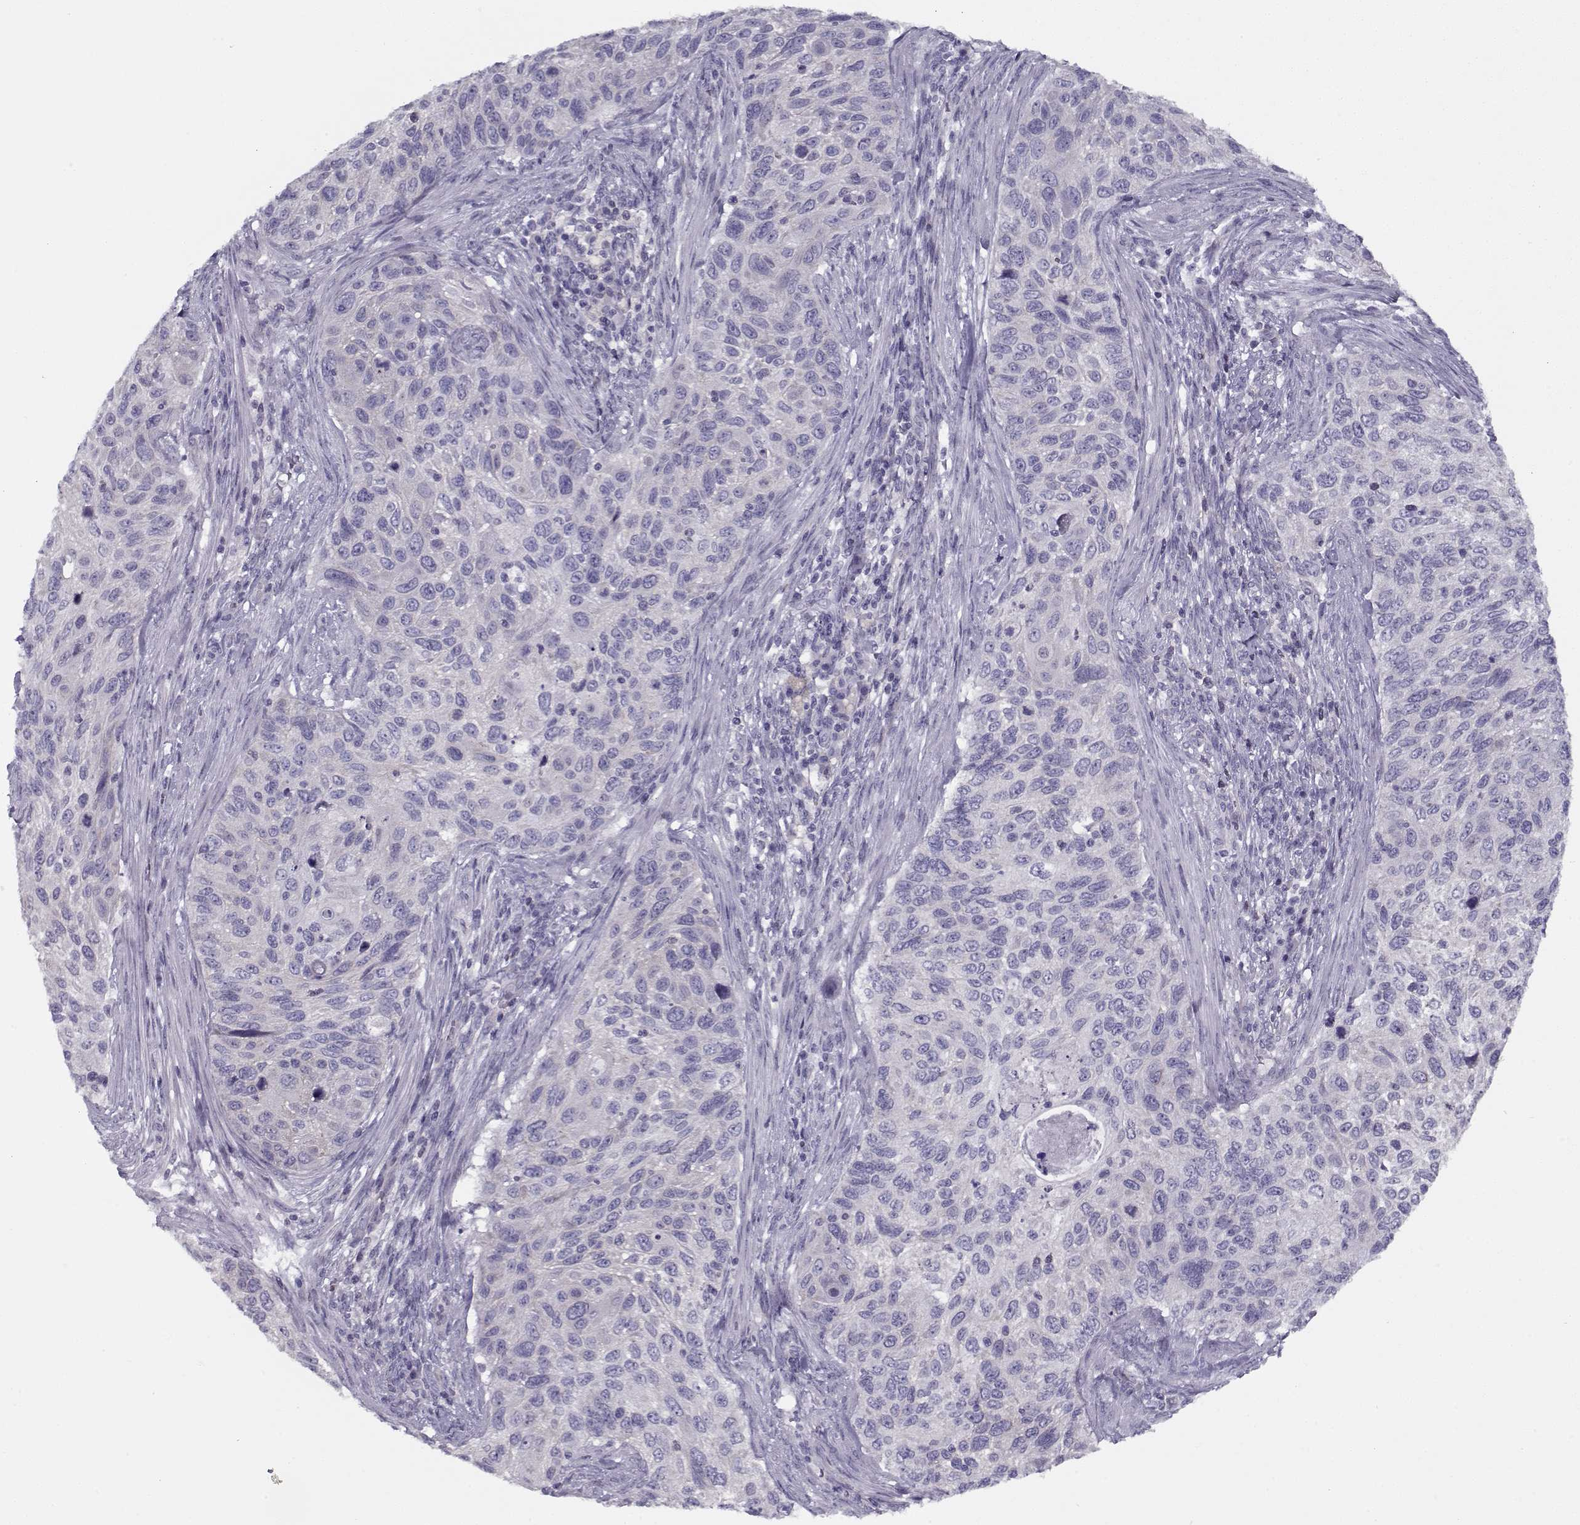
{"staining": {"intensity": "negative", "quantity": "none", "location": "none"}, "tissue": "cervical cancer", "cell_type": "Tumor cells", "image_type": "cancer", "snomed": [{"axis": "morphology", "description": "Squamous cell carcinoma, NOS"}, {"axis": "topography", "description": "Cervix"}], "caption": "An immunohistochemistry image of cervical cancer is shown. There is no staining in tumor cells of cervical cancer. (DAB immunohistochemistry (IHC) with hematoxylin counter stain).", "gene": "PP2D1", "patient": {"sex": "female", "age": 70}}